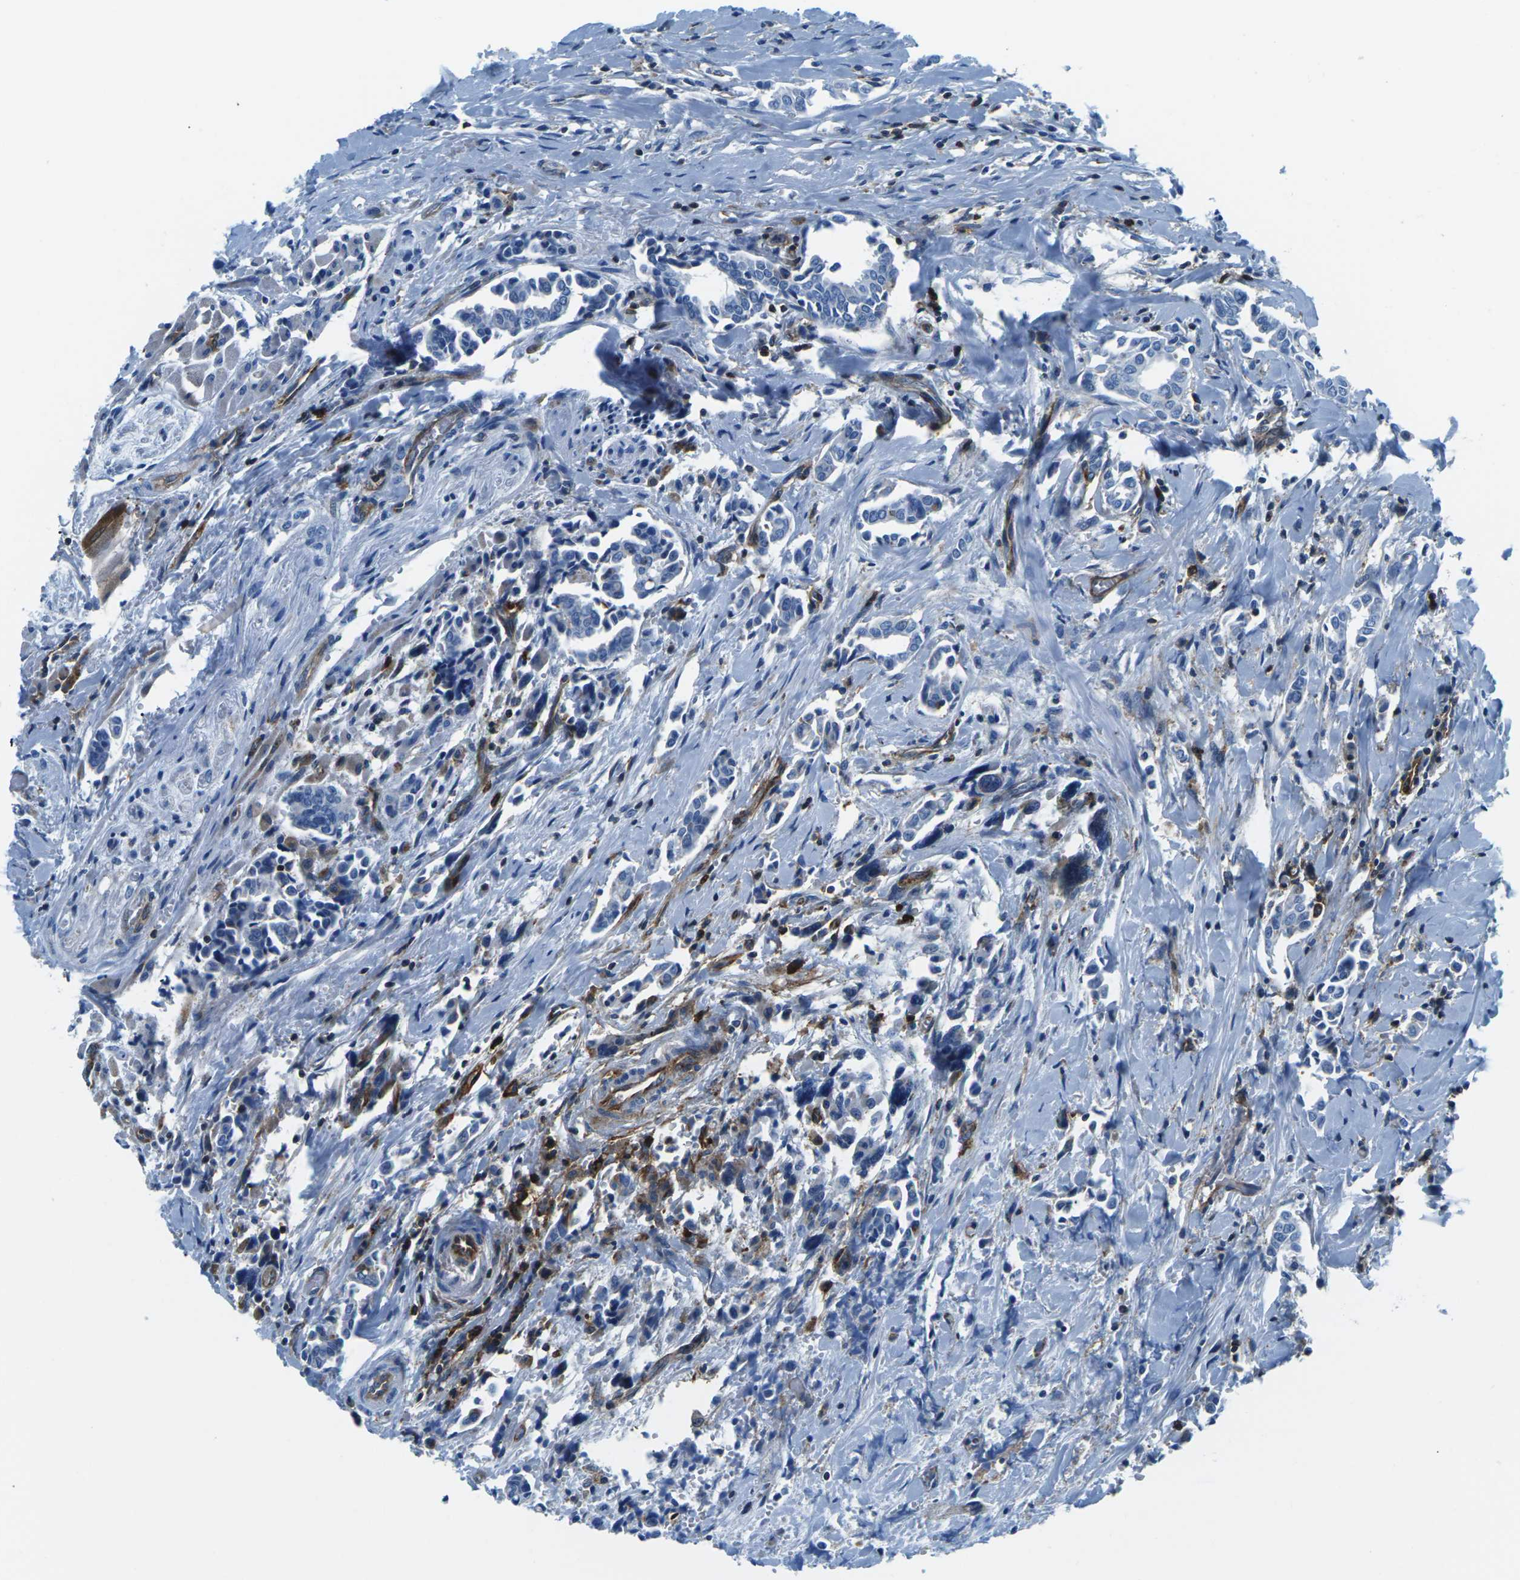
{"staining": {"intensity": "negative", "quantity": "none", "location": "none"}, "tissue": "head and neck cancer", "cell_type": "Tumor cells", "image_type": "cancer", "snomed": [{"axis": "morphology", "description": "Adenocarcinoma, NOS"}, {"axis": "topography", "description": "Salivary gland"}, {"axis": "topography", "description": "Head-Neck"}], "caption": "Tumor cells are negative for protein expression in human adenocarcinoma (head and neck).", "gene": "SOCS4", "patient": {"sex": "female", "age": 59}}